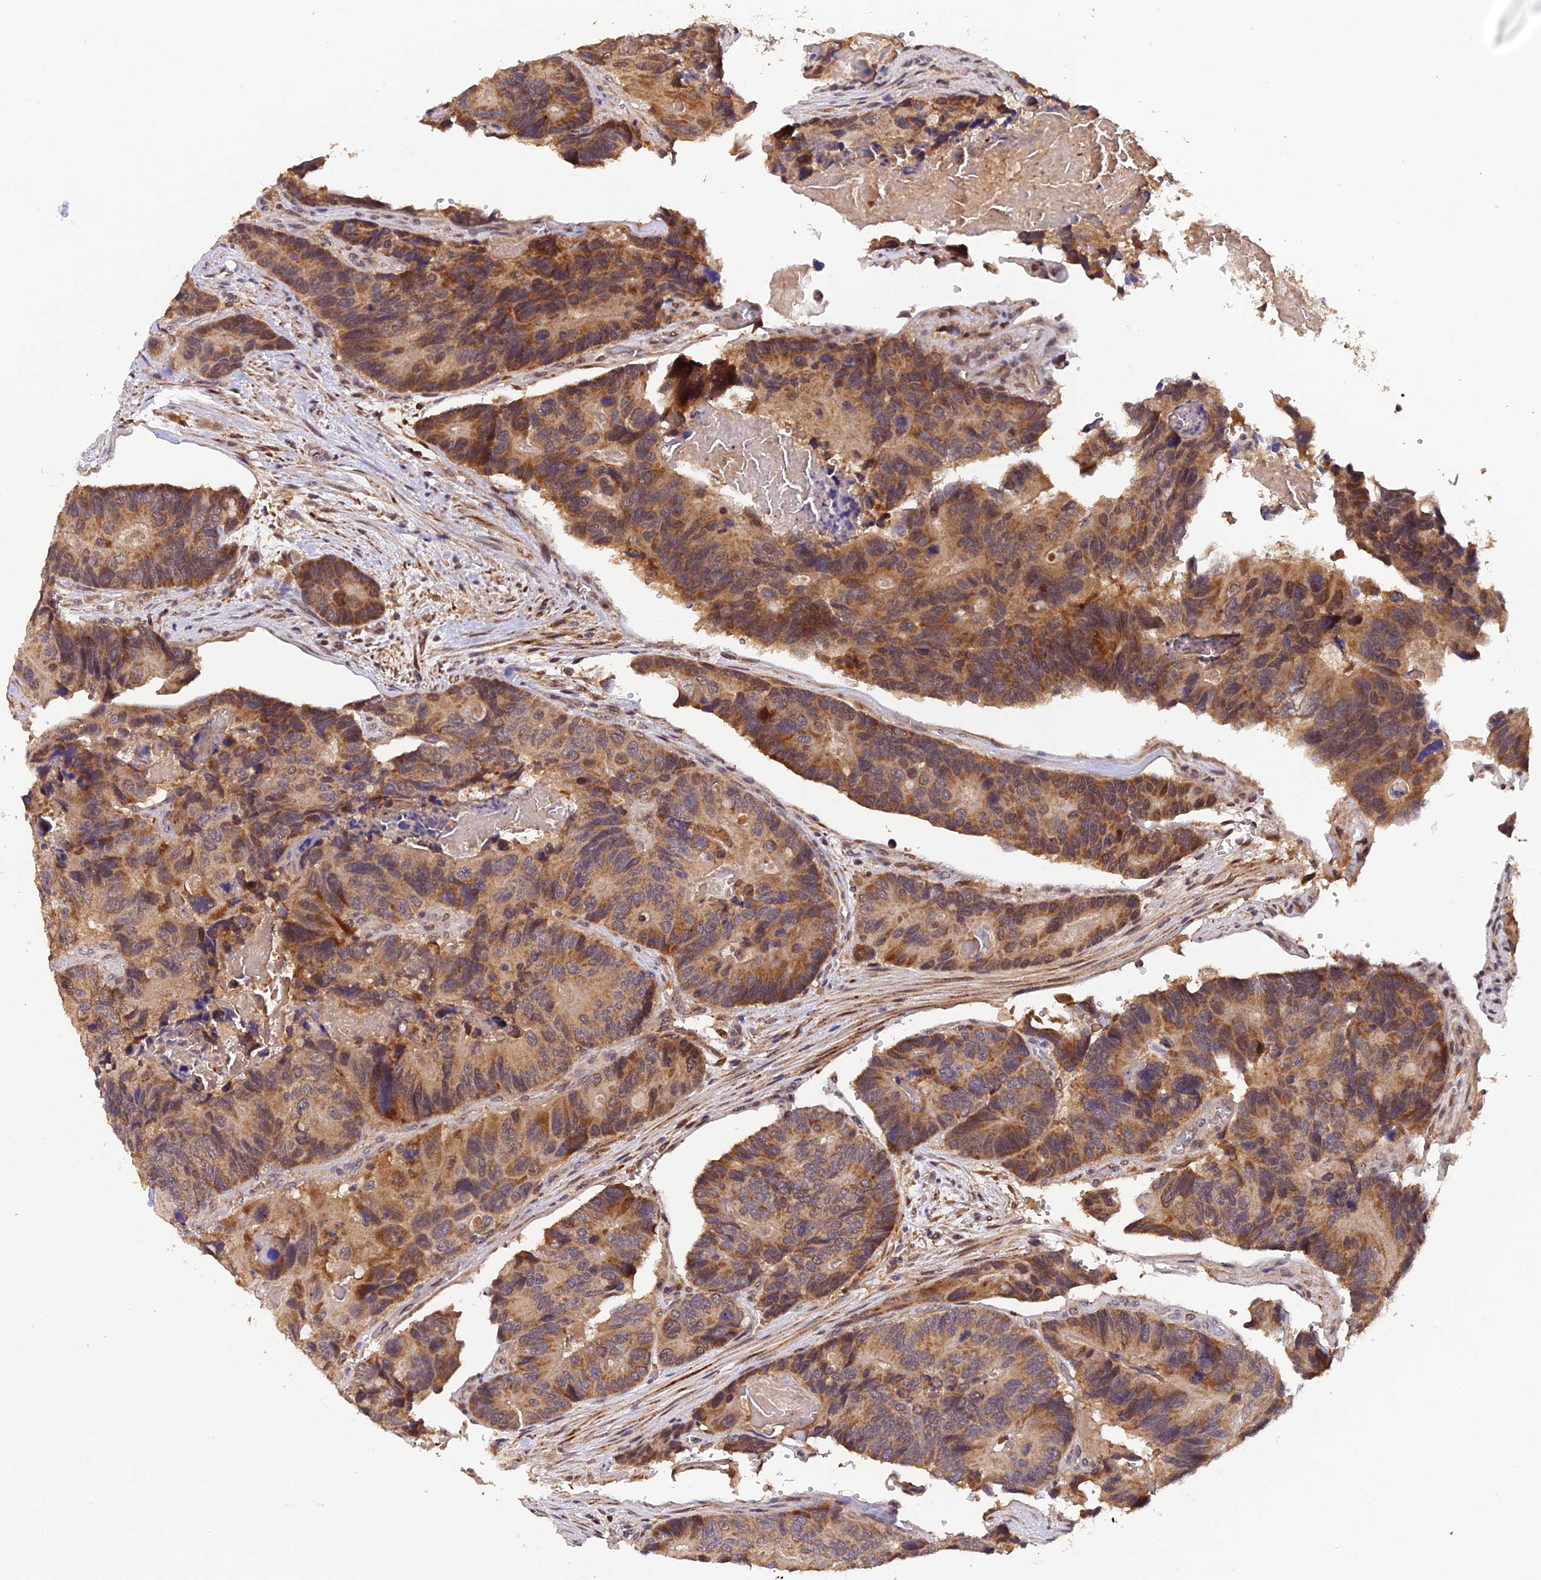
{"staining": {"intensity": "moderate", "quantity": ">75%", "location": "cytoplasmic/membranous"}, "tissue": "colorectal cancer", "cell_type": "Tumor cells", "image_type": "cancer", "snomed": [{"axis": "morphology", "description": "Adenocarcinoma, NOS"}, {"axis": "topography", "description": "Colon"}], "caption": "High-power microscopy captured an immunohistochemistry (IHC) image of colorectal cancer (adenocarcinoma), revealing moderate cytoplasmic/membranous positivity in about >75% of tumor cells.", "gene": "MNS1", "patient": {"sex": "male", "age": 84}}